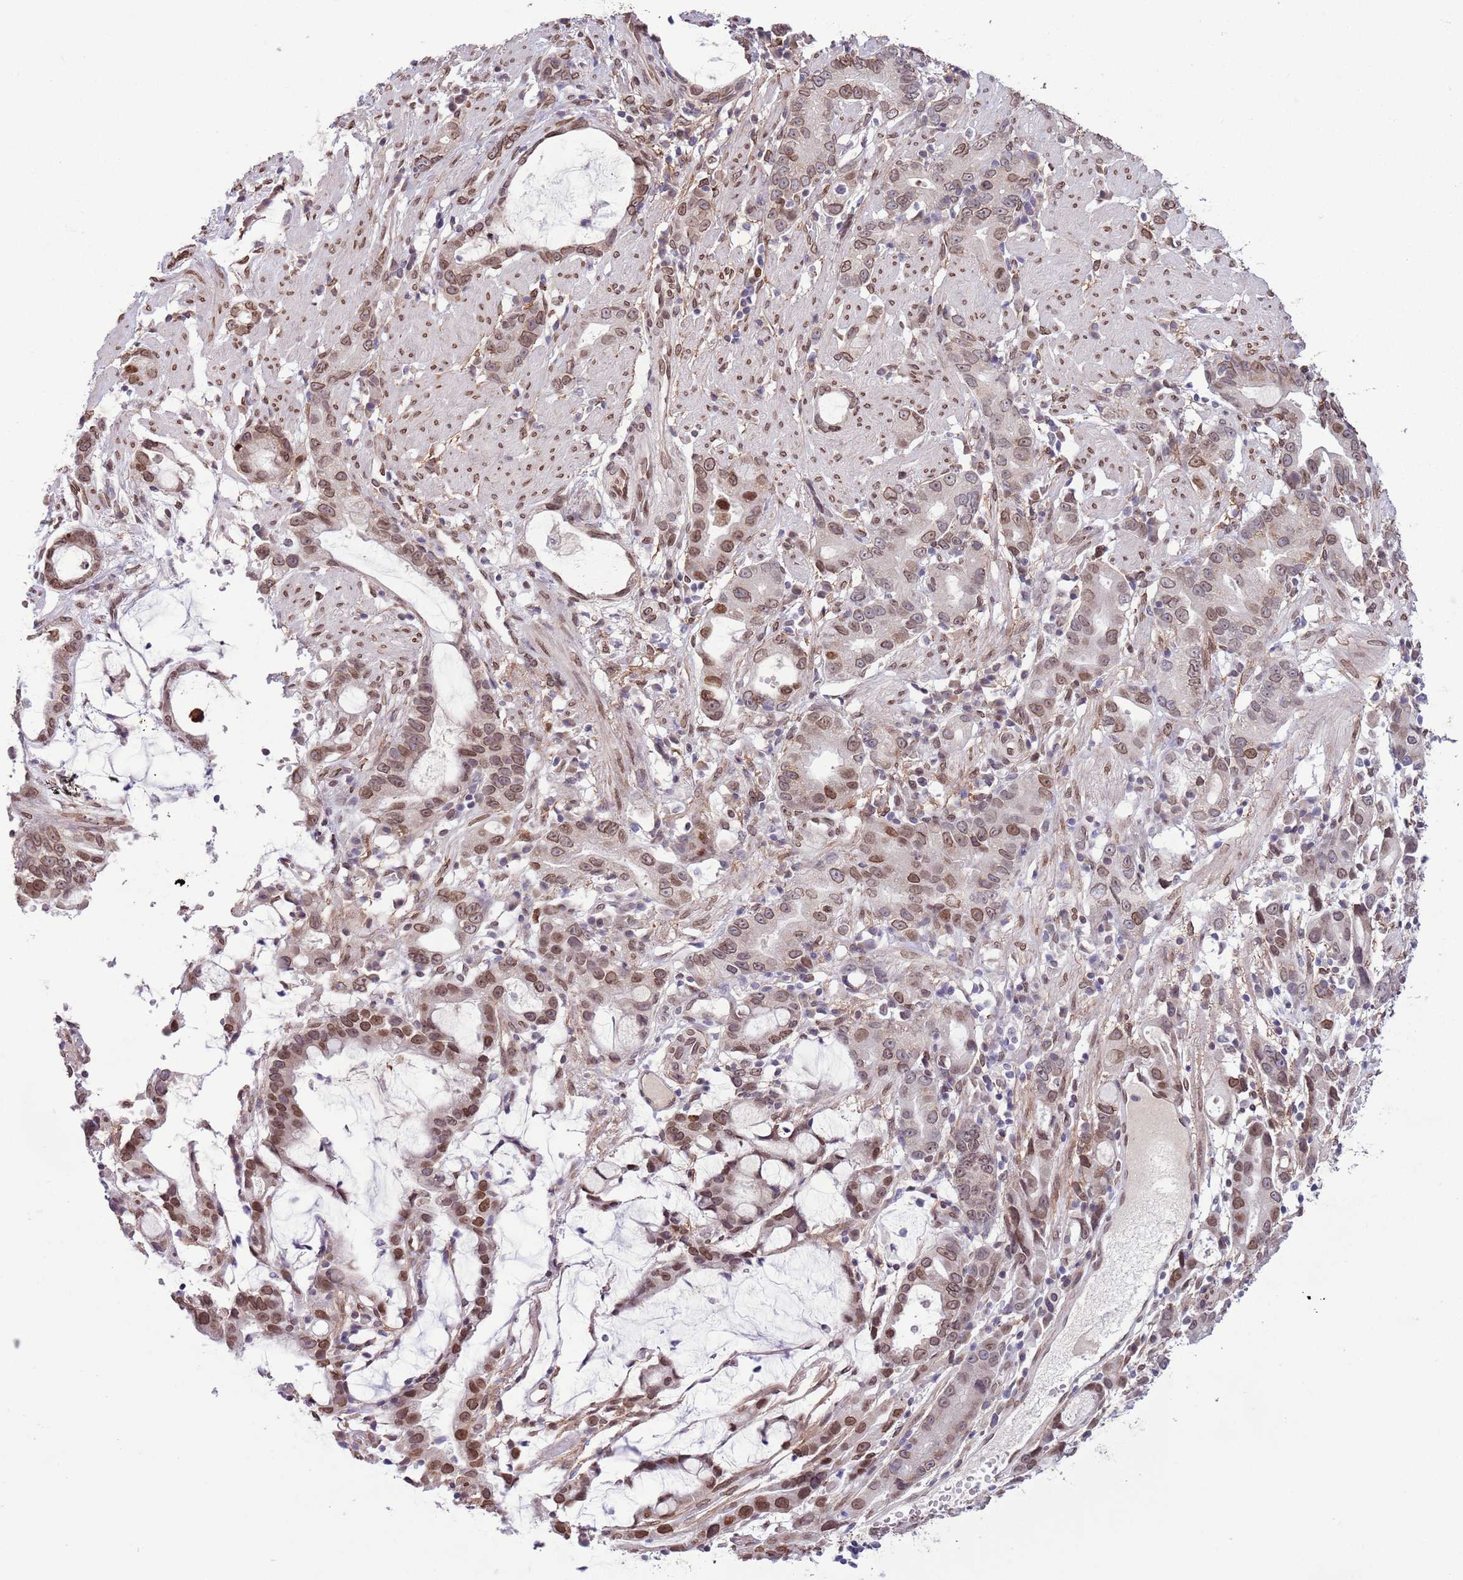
{"staining": {"intensity": "strong", "quantity": ">75%", "location": "cytoplasmic/membranous,nuclear"}, "tissue": "stomach cancer", "cell_type": "Tumor cells", "image_type": "cancer", "snomed": [{"axis": "morphology", "description": "Adenocarcinoma, NOS"}, {"axis": "topography", "description": "Stomach"}], "caption": "The photomicrograph demonstrates staining of adenocarcinoma (stomach), revealing strong cytoplasmic/membranous and nuclear protein staining (brown color) within tumor cells. (DAB (3,3'-diaminobenzidine) IHC with brightfield microscopy, high magnification).", "gene": "ZGLP1", "patient": {"sex": "male", "age": 55}}